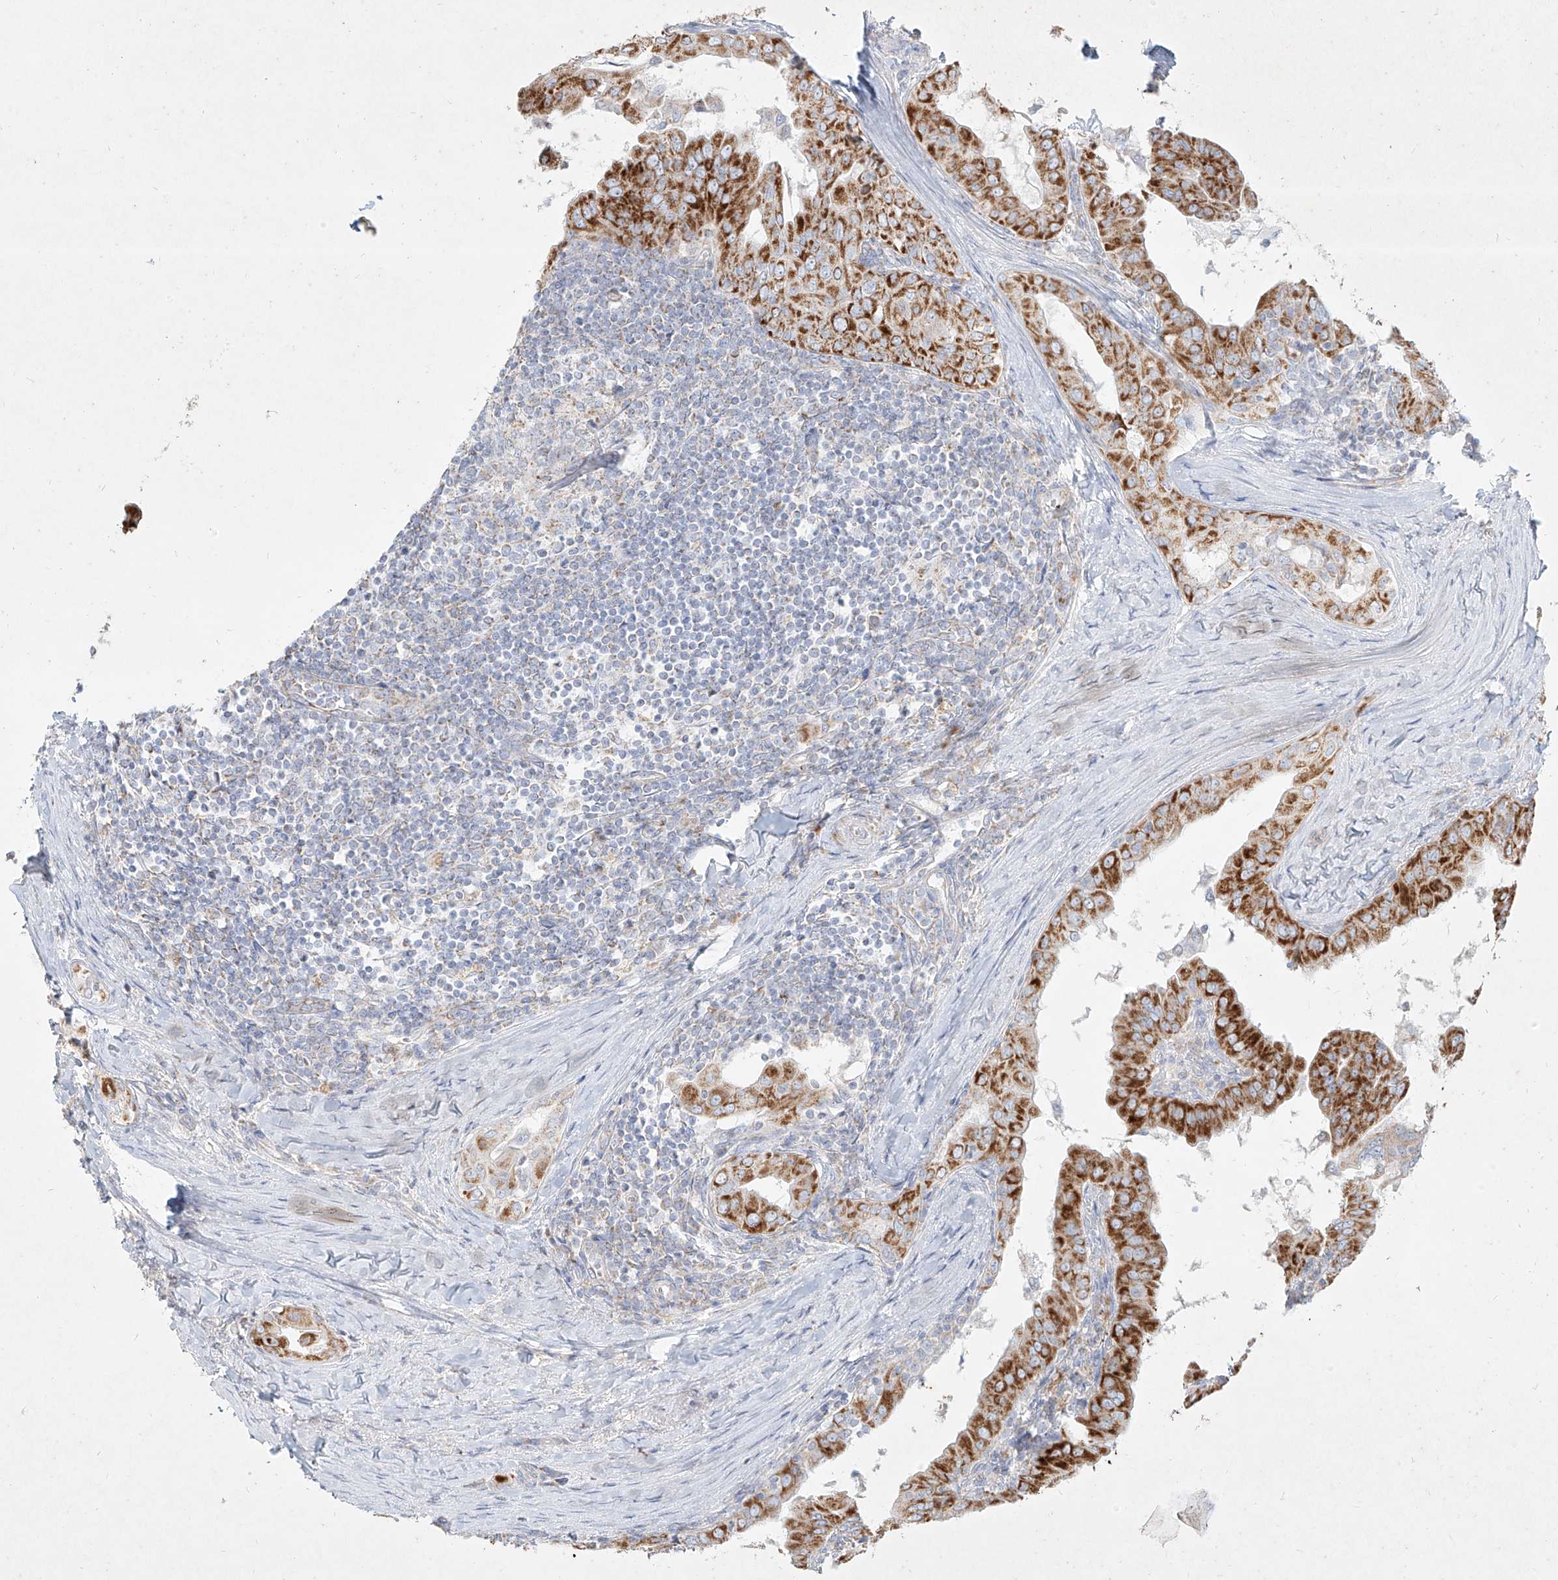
{"staining": {"intensity": "strong", "quantity": "25%-75%", "location": "cytoplasmic/membranous"}, "tissue": "thyroid cancer", "cell_type": "Tumor cells", "image_type": "cancer", "snomed": [{"axis": "morphology", "description": "Papillary adenocarcinoma, NOS"}, {"axis": "topography", "description": "Thyroid gland"}], "caption": "A brown stain labels strong cytoplasmic/membranous expression of a protein in thyroid cancer (papillary adenocarcinoma) tumor cells.", "gene": "MTX2", "patient": {"sex": "male", "age": 33}}